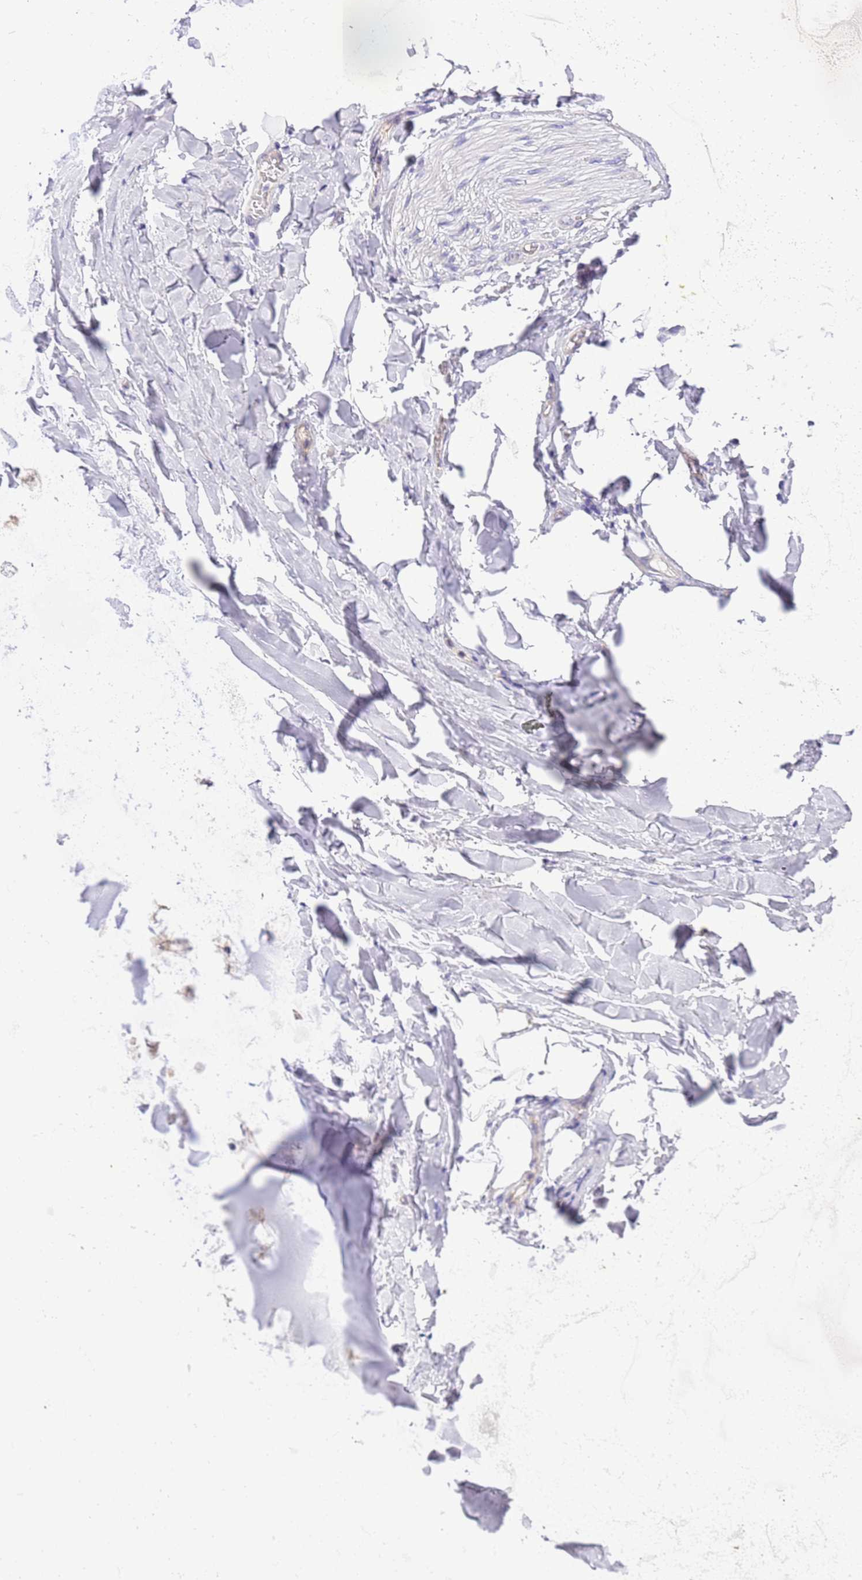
{"staining": {"intensity": "negative", "quantity": "none", "location": "none"}, "tissue": "adipose tissue", "cell_type": "Adipocytes", "image_type": "normal", "snomed": [{"axis": "morphology", "description": "Normal tissue, NOS"}, {"axis": "topography", "description": "Lymph node"}, {"axis": "topography", "description": "Cartilage tissue"}, {"axis": "topography", "description": "Bronchus"}], "caption": "Immunohistochemistry (IHC) micrograph of benign adipose tissue: adipose tissue stained with DAB (3,3'-diaminobenzidine) reveals no significant protein expression in adipocytes.", "gene": "STIP1", "patient": {"sex": "male", "age": 63}}